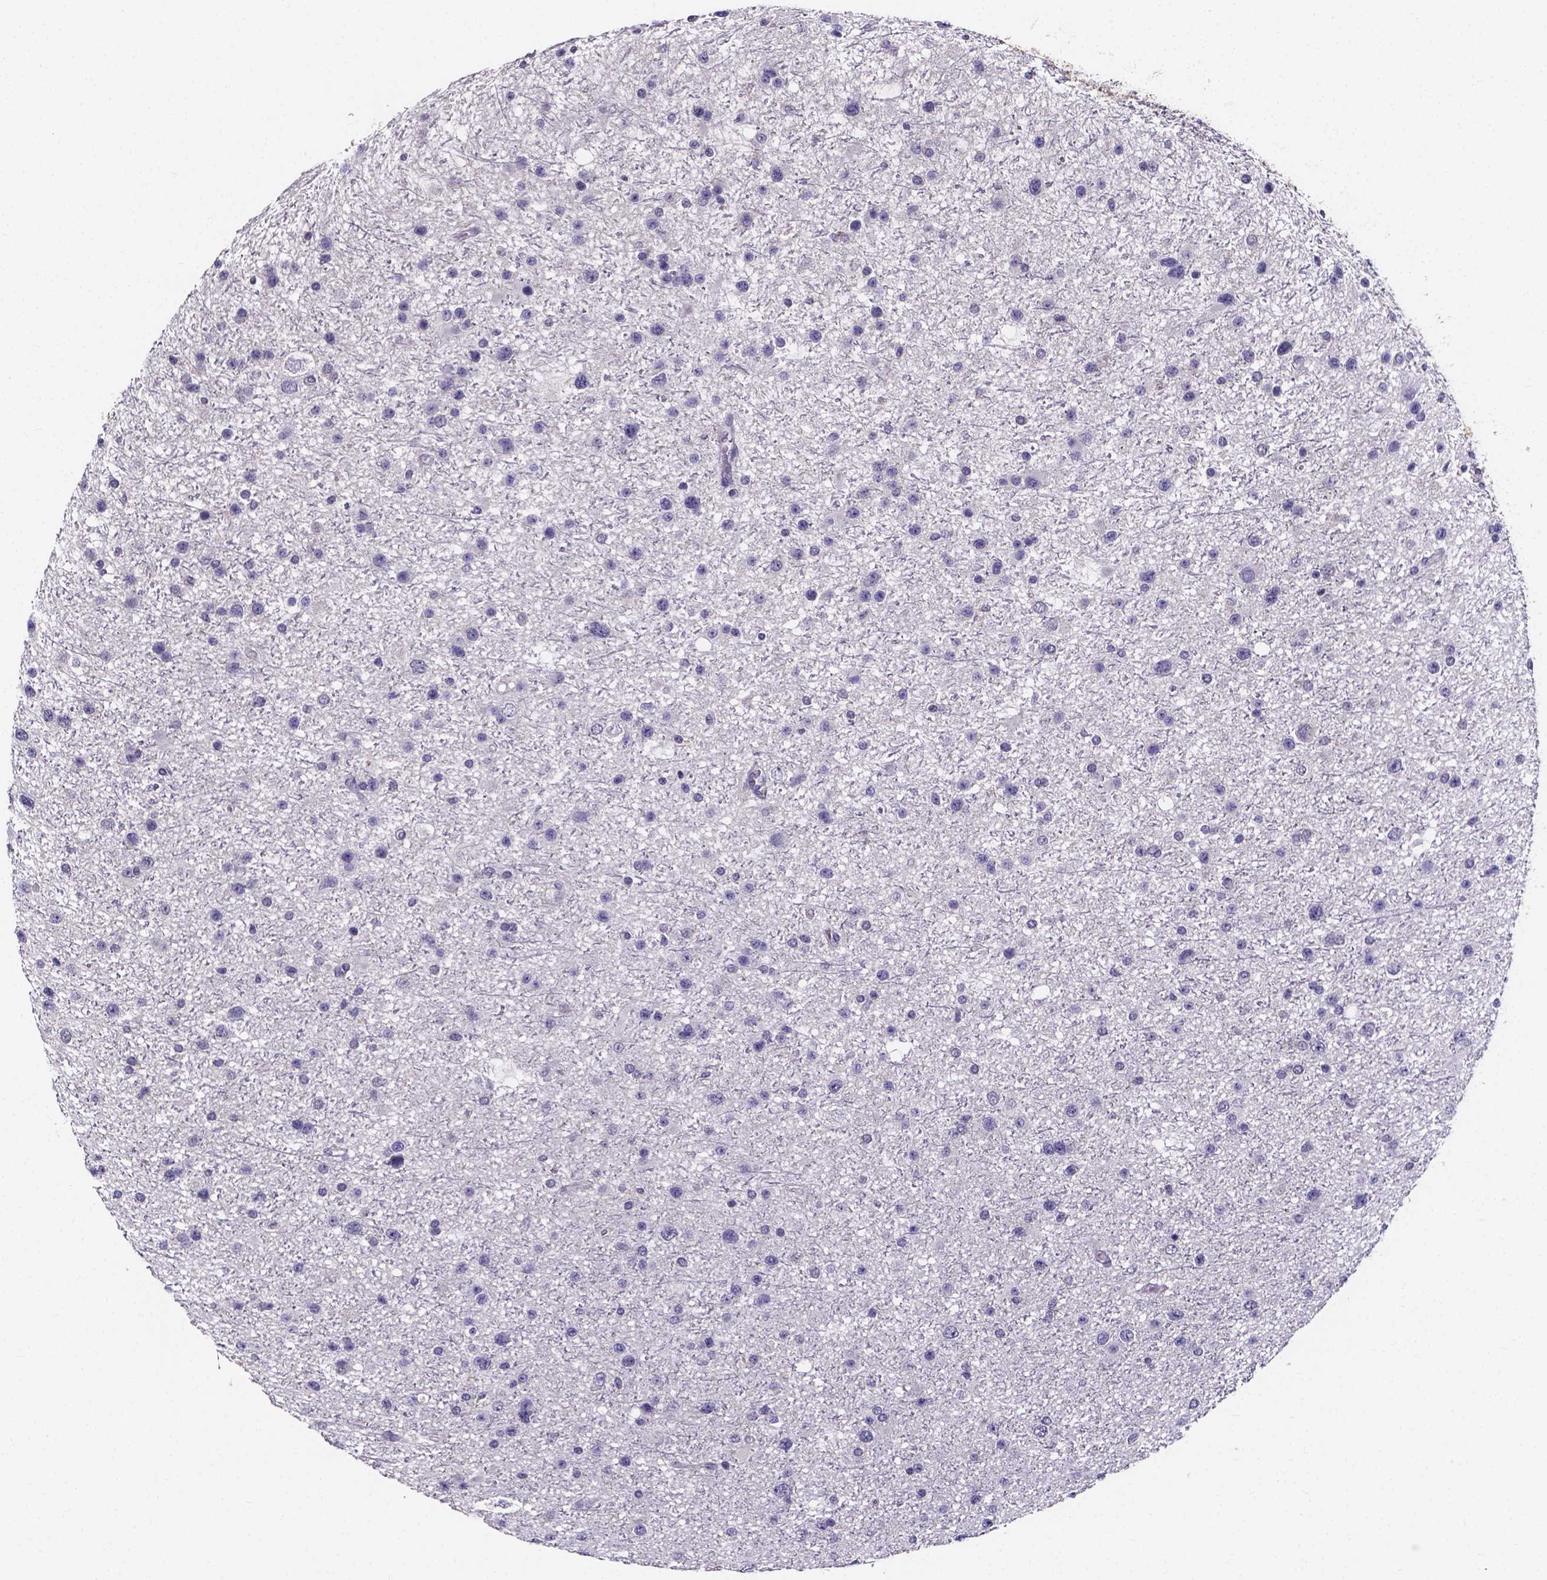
{"staining": {"intensity": "negative", "quantity": "none", "location": "none"}, "tissue": "glioma", "cell_type": "Tumor cells", "image_type": "cancer", "snomed": [{"axis": "morphology", "description": "Glioma, malignant, Low grade"}, {"axis": "topography", "description": "Brain"}], "caption": "This is an immunohistochemistry (IHC) histopathology image of malignant glioma (low-grade). There is no positivity in tumor cells.", "gene": "SPOCD1", "patient": {"sex": "female", "age": 32}}